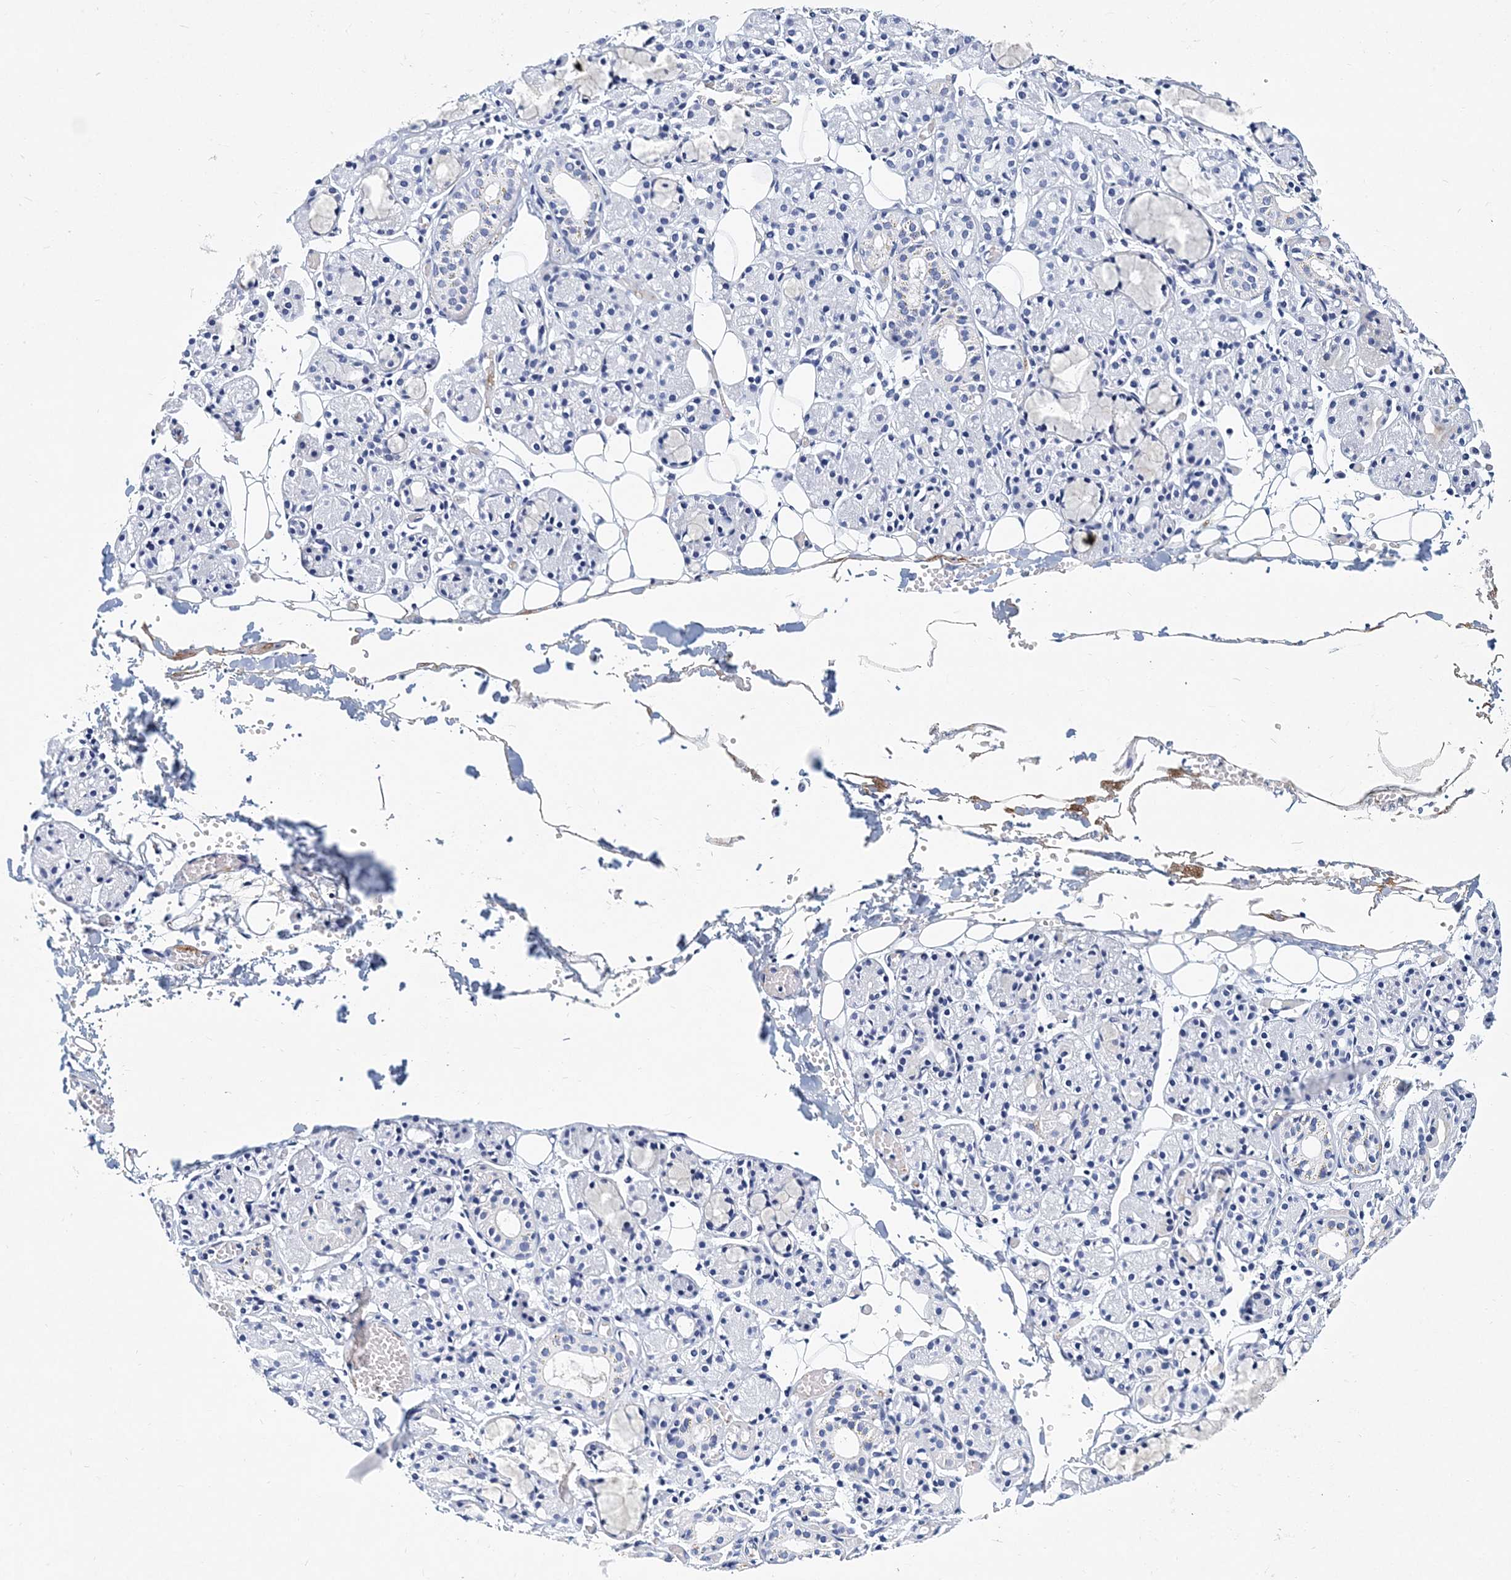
{"staining": {"intensity": "negative", "quantity": "none", "location": "none"}, "tissue": "salivary gland", "cell_type": "Glandular cells", "image_type": "normal", "snomed": [{"axis": "morphology", "description": "Normal tissue, NOS"}, {"axis": "topography", "description": "Salivary gland"}], "caption": "Image shows no significant protein positivity in glandular cells of benign salivary gland.", "gene": "ITGA2B", "patient": {"sex": "male", "age": 63}}